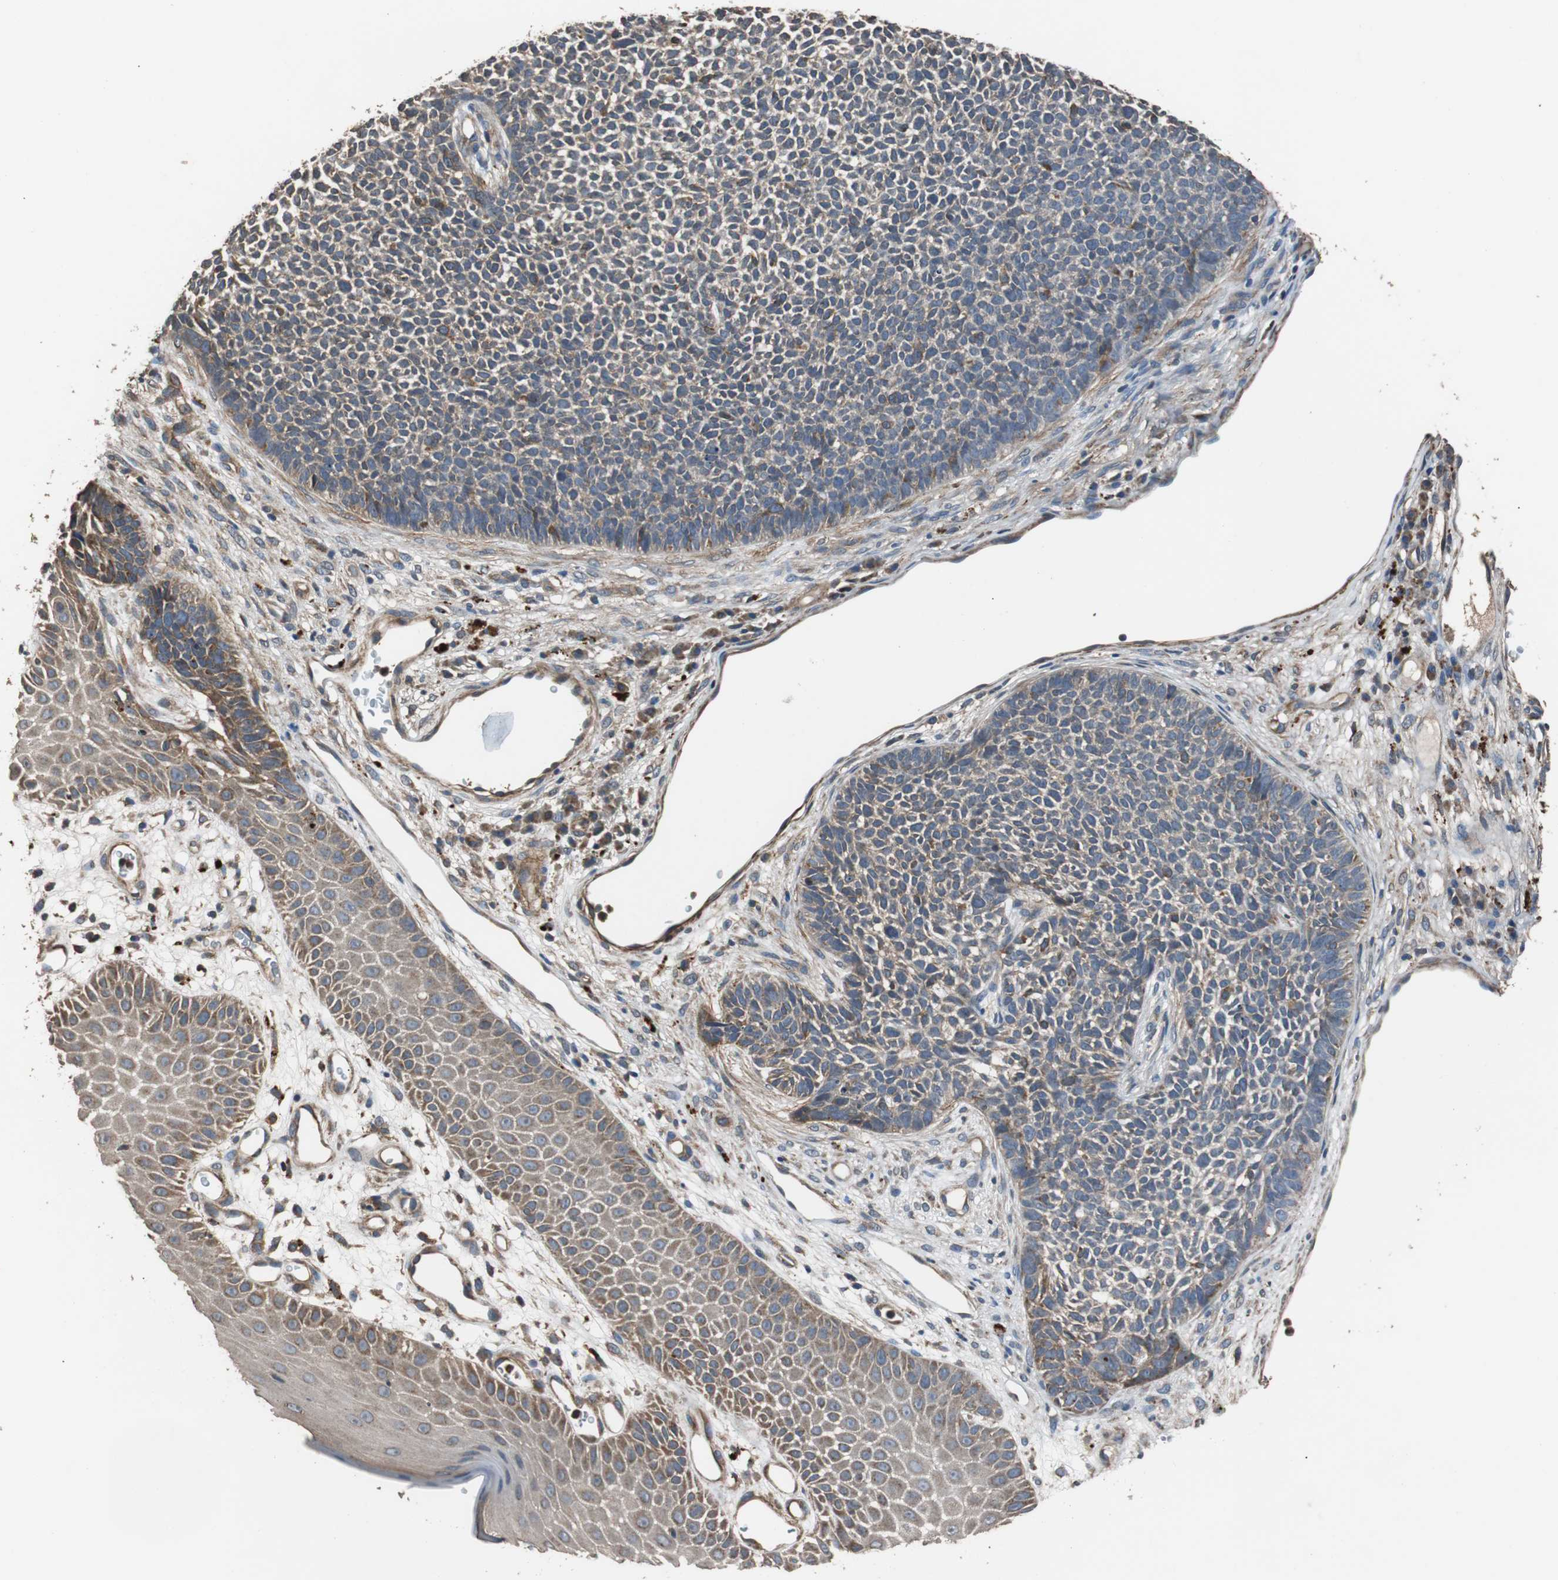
{"staining": {"intensity": "moderate", "quantity": ">75%", "location": "cytoplasmic/membranous"}, "tissue": "skin cancer", "cell_type": "Tumor cells", "image_type": "cancer", "snomed": [{"axis": "morphology", "description": "Basal cell carcinoma"}, {"axis": "topography", "description": "Skin"}], "caption": "Immunohistochemical staining of skin cancer (basal cell carcinoma) exhibits medium levels of moderate cytoplasmic/membranous expression in about >75% of tumor cells.", "gene": "PITRM1", "patient": {"sex": "female", "age": 84}}